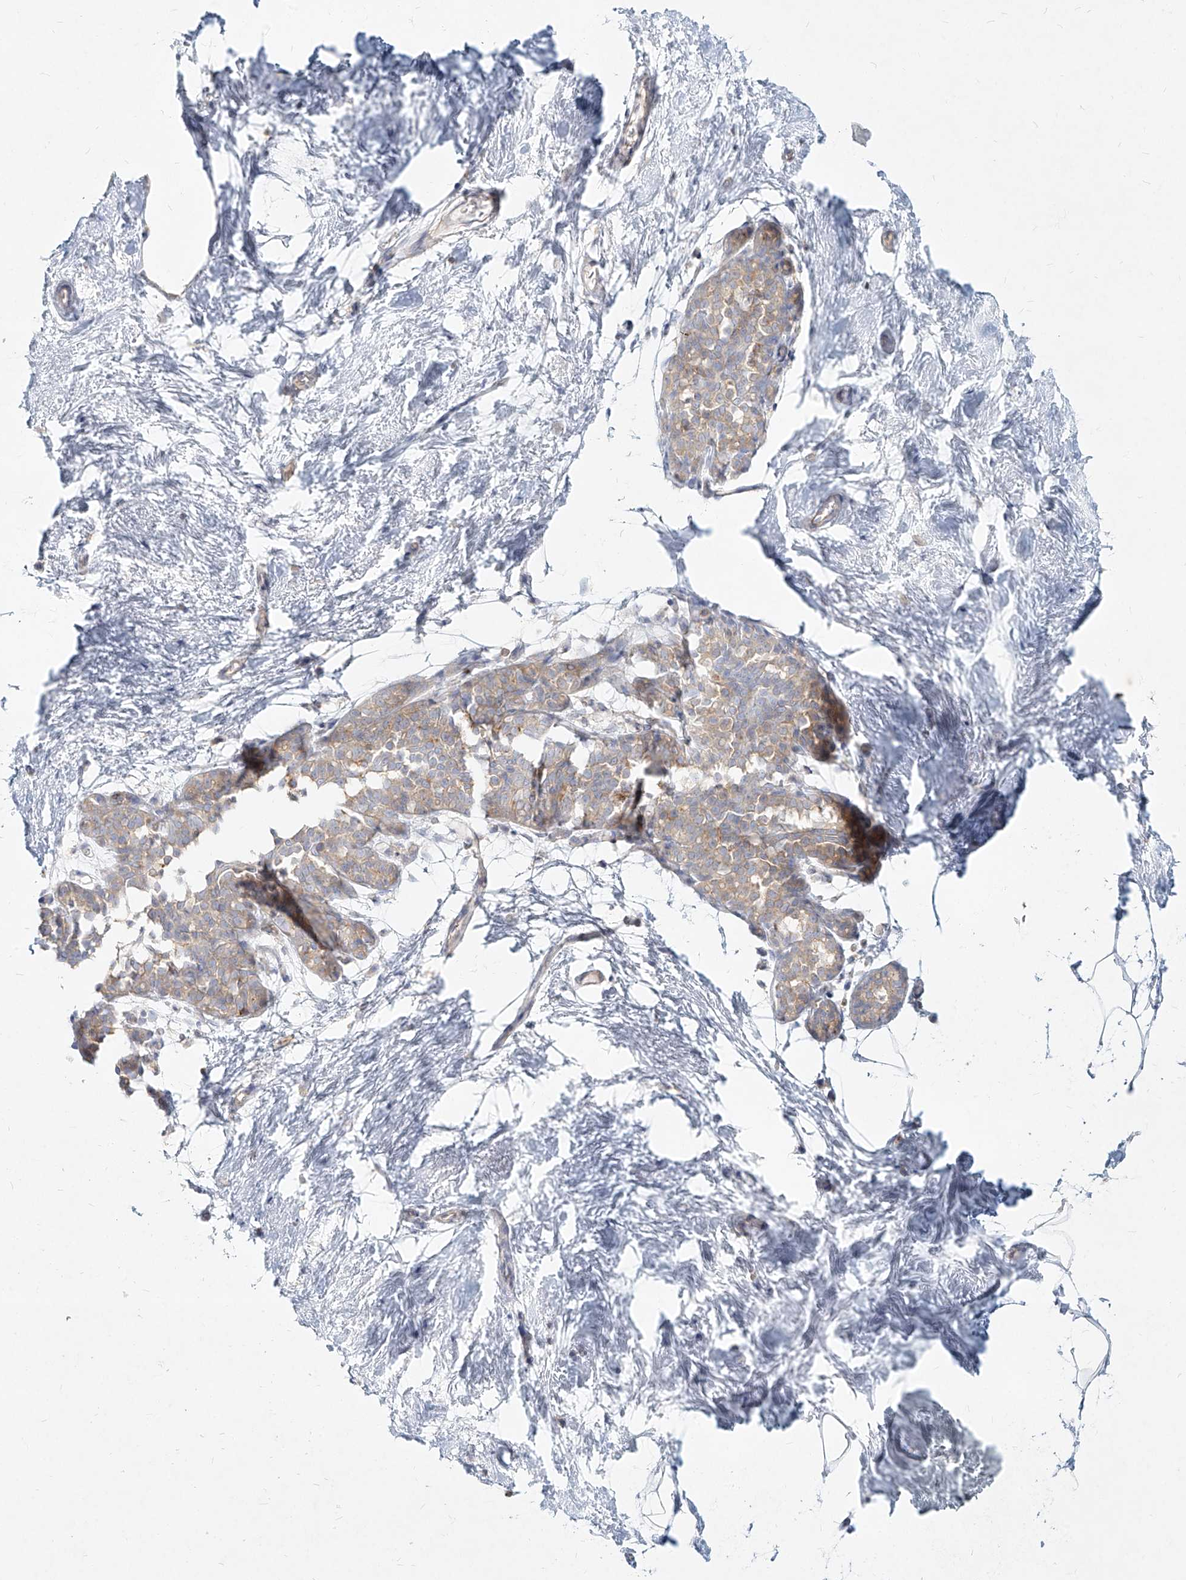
{"staining": {"intensity": "negative", "quantity": "none", "location": "none"}, "tissue": "breast", "cell_type": "Adipocytes", "image_type": "normal", "snomed": [{"axis": "morphology", "description": "Normal tissue, NOS"}, {"axis": "topography", "description": "Breast"}], "caption": "The micrograph exhibits no staining of adipocytes in normal breast.", "gene": "SLC2A12", "patient": {"sex": "female", "age": 62}}